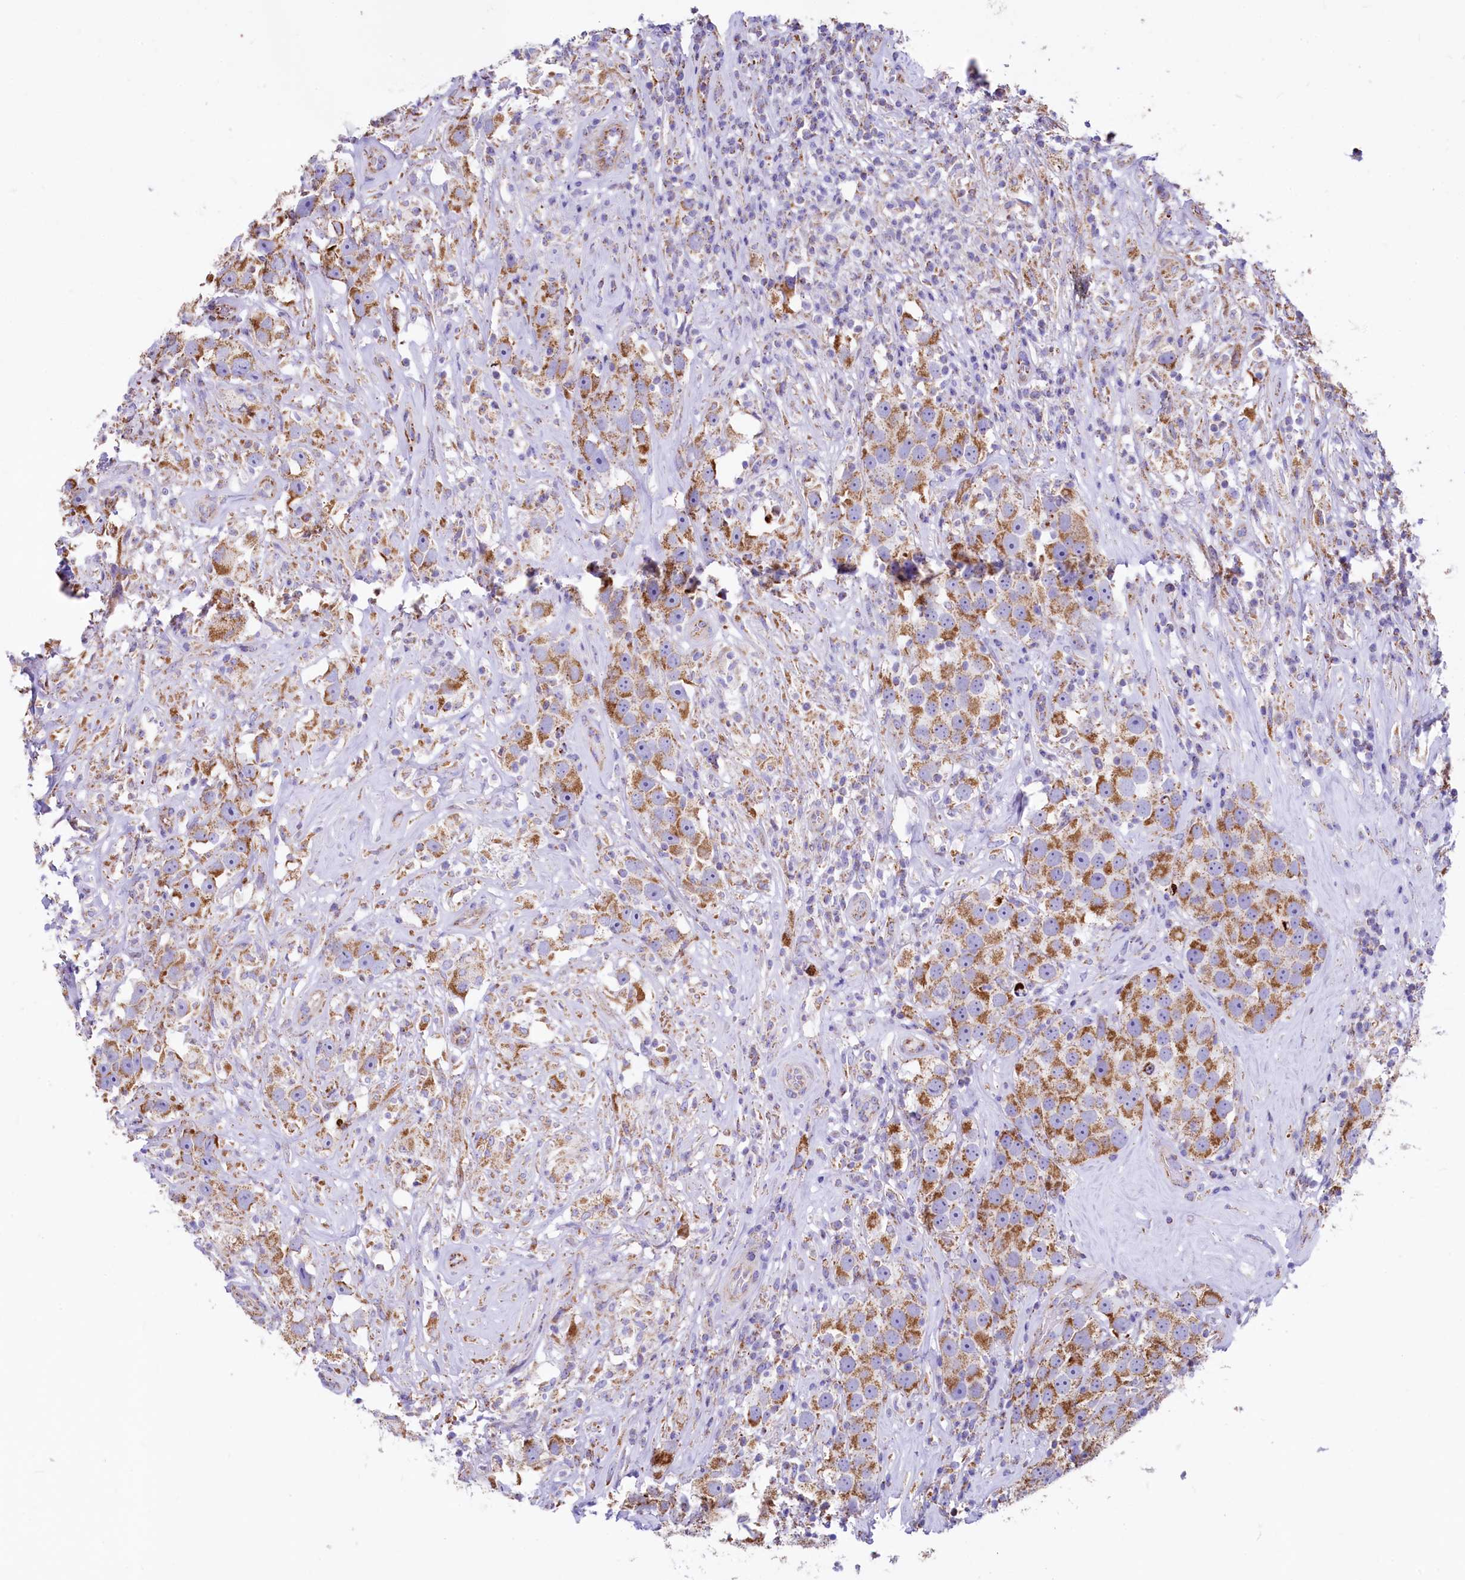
{"staining": {"intensity": "moderate", "quantity": ">75%", "location": "cytoplasmic/membranous"}, "tissue": "testis cancer", "cell_type": "Tumor cells", "image_type": "cancer", "snomed": [{"axis": "morphology", "description": "Seminoma, NOS"}, {"axis": "topography", "description": "Testis"}], "caption": "DAB immunohistochemical staining of human testis cancer demonstrates moderate cytoplasmic/membranous protein positivity in approximately >75% of tumor cells.", "gene": "VWCE", "patient": {"sex": "male", "age": 49}}